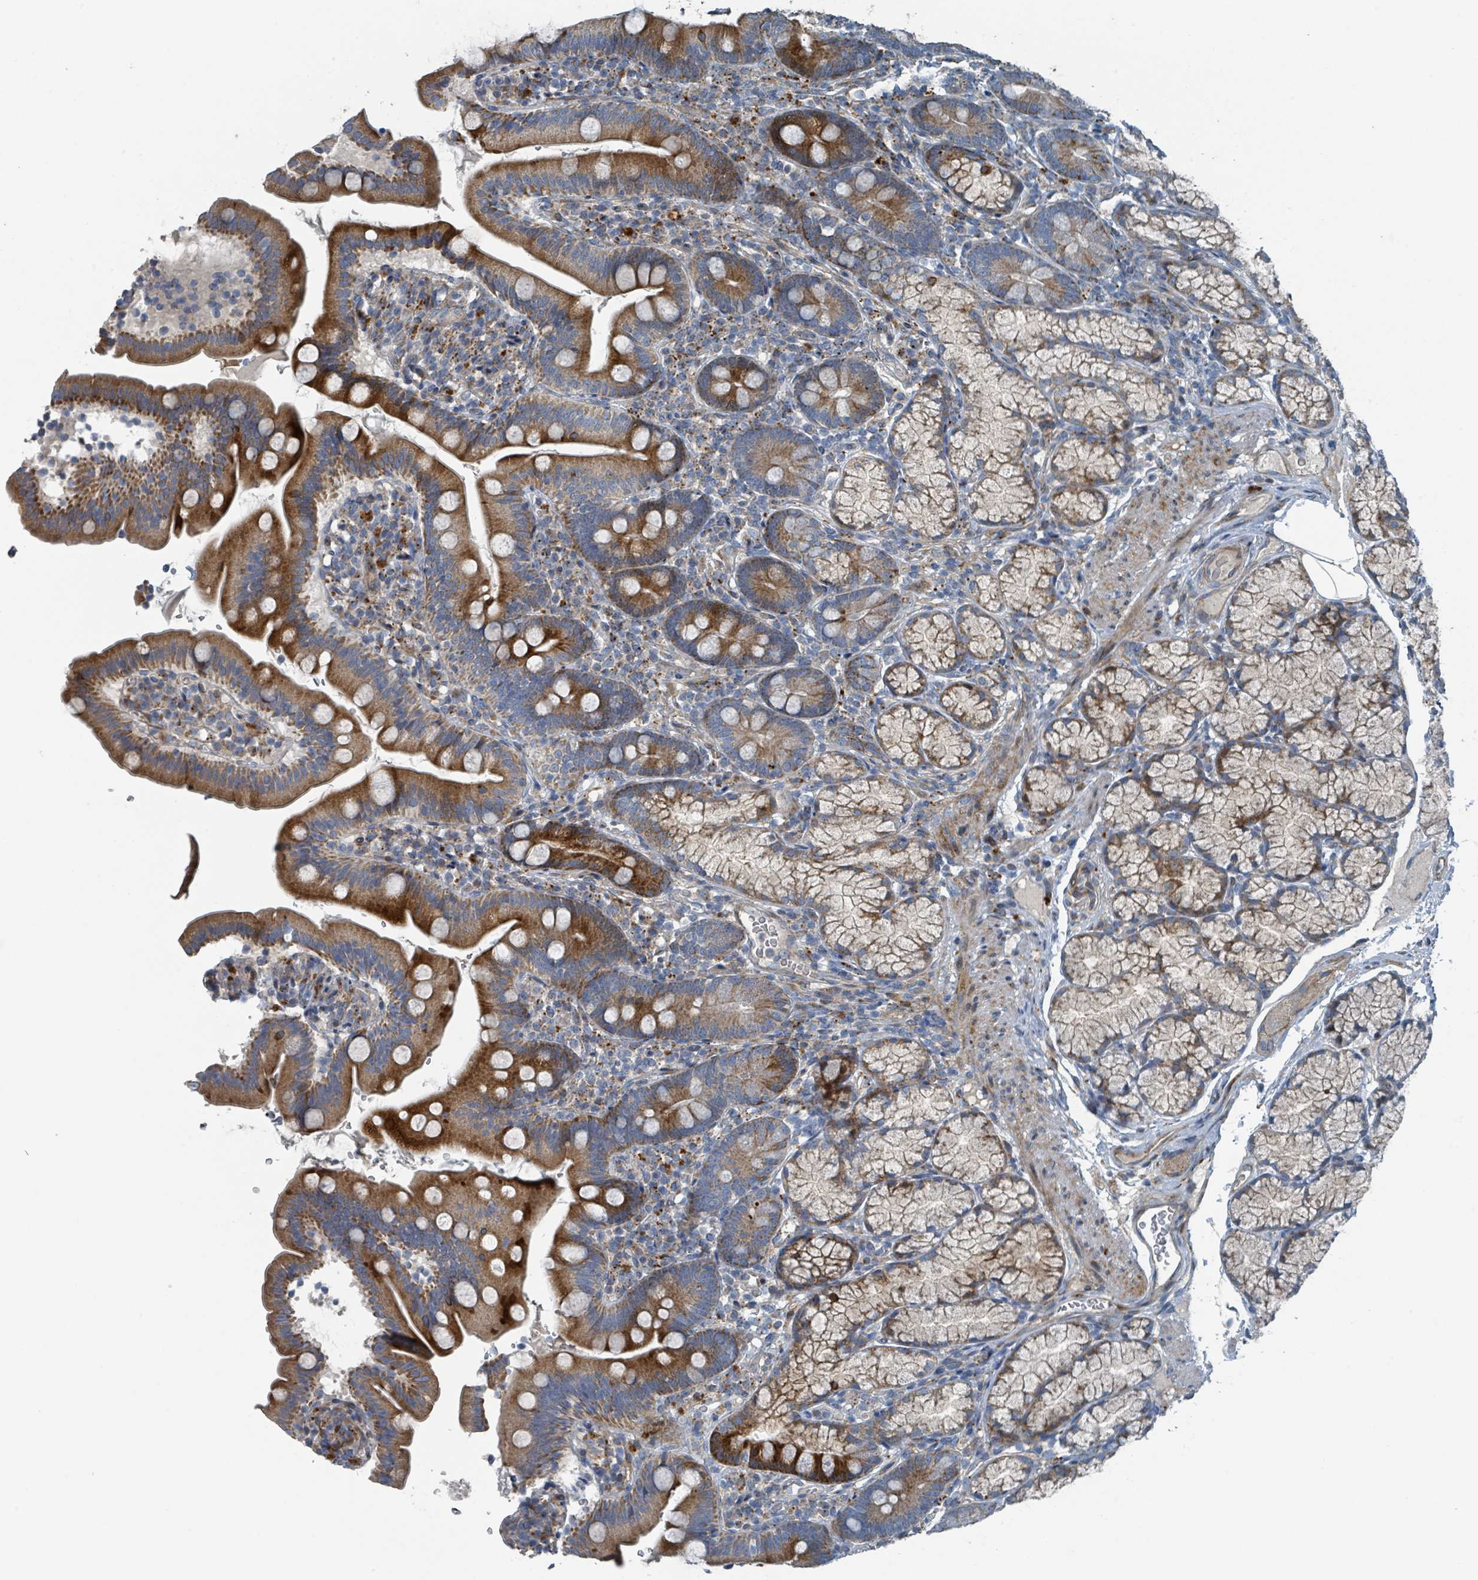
{"staining": {"intensity": "strong", "quantity": ">75%", "location": "cytoplasmic/membranous"}, "tissue": "duodenum", "cell_type": "Glandular cells", "image_type": "normal", "snomed": [{"axis": "morphology", "description": "Normal tissue, NOS"}, {"axis": "topography", "description": "Duodenum"}], "caption": "Protein staining by immunohistochemistry demonstrates strong cytoplasmic/membranous expression in about >75% of glandular cells in benign duodenum.", "gene": "DIPK2A", "patient": {"sex": "female", "age": 67}}